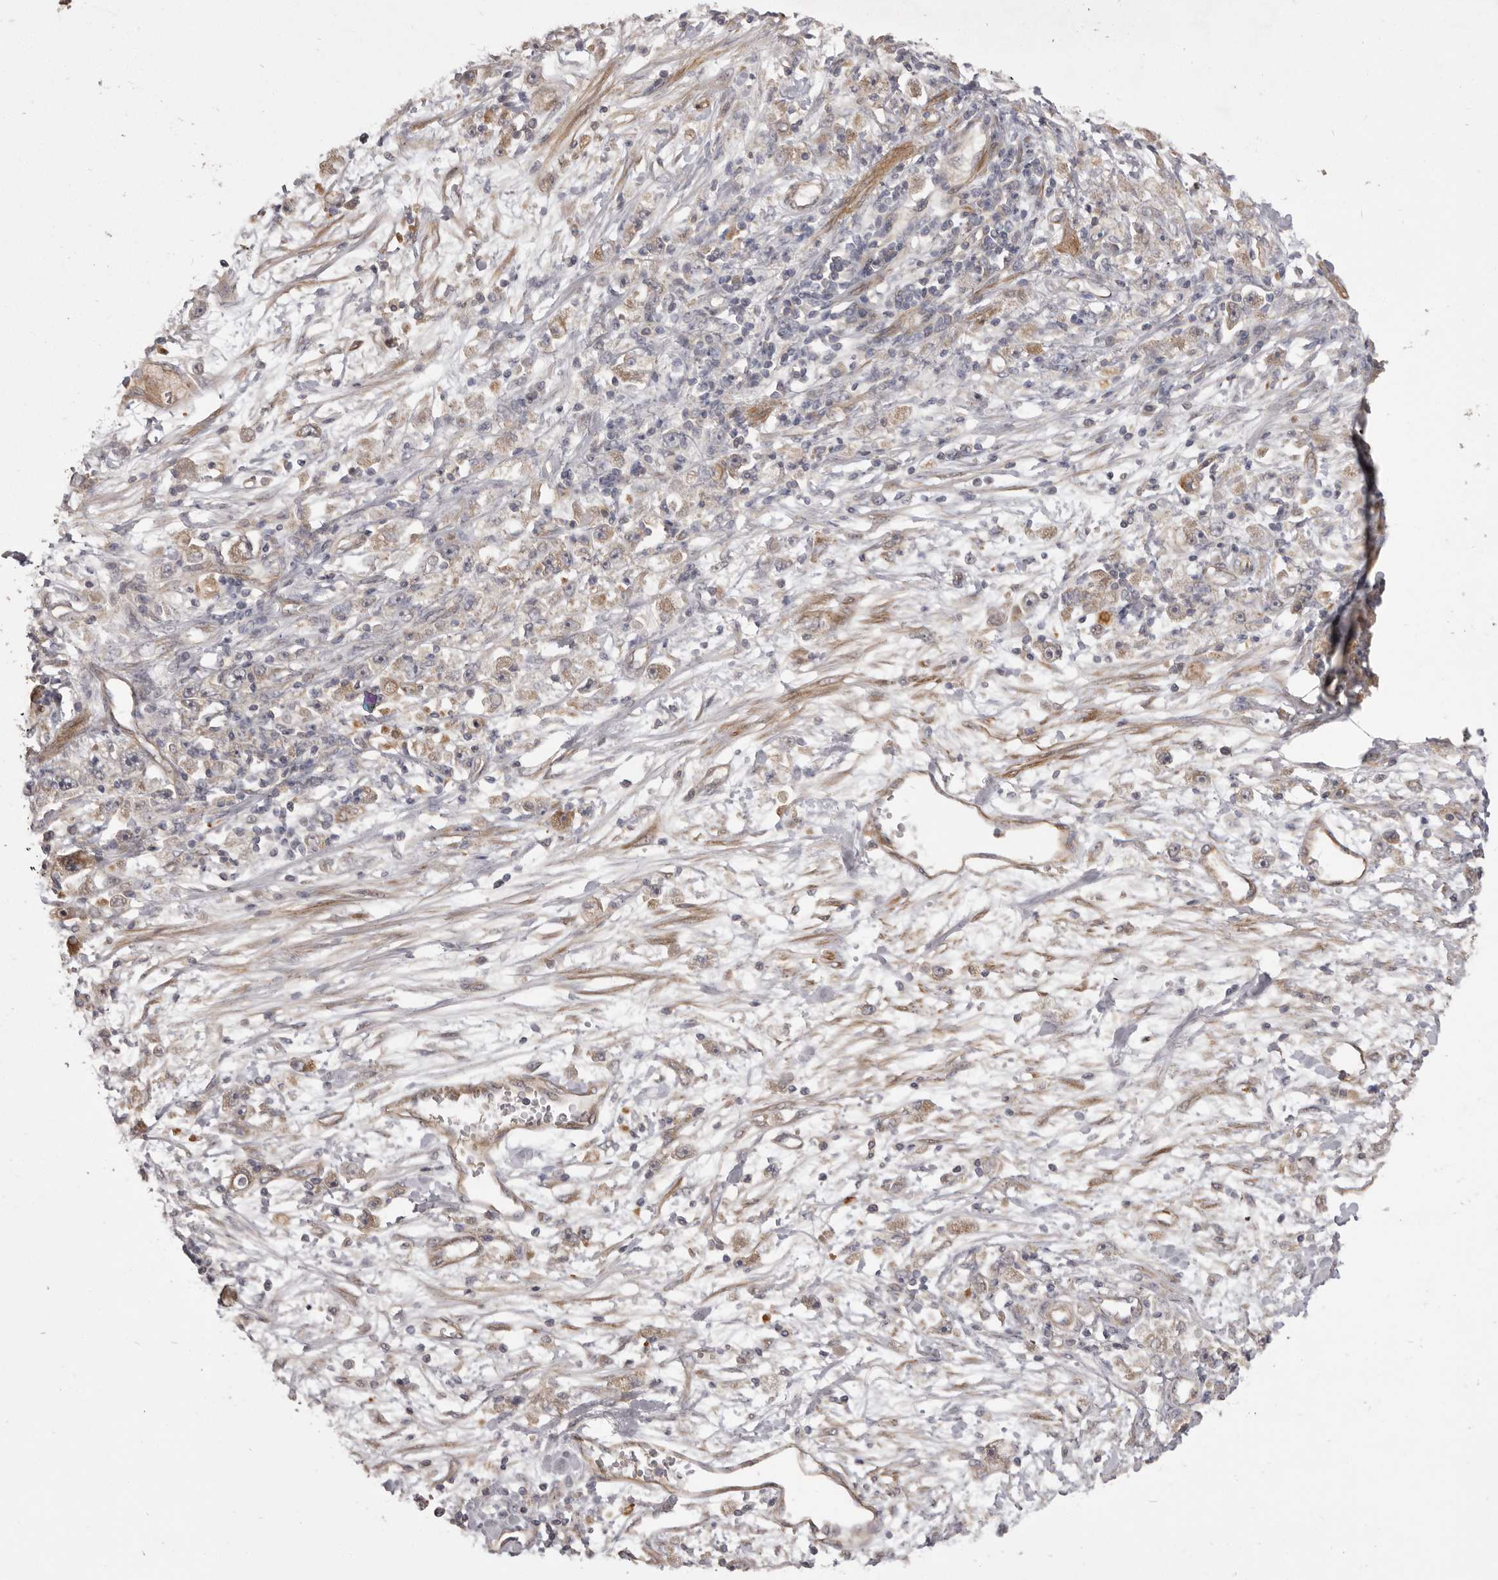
{"staining": {"intensity": "weak", "quantity": "25%-75%", "location": "cytoplasmic/membranous"}, "tissue": "stomach cancer", "cell_type": "Tumor cells", "image_type": "cancer", "snomed": [{"axis": "morphology", "description": "Adenocarcinoma, NOS"}, {"axis": "topography", "description": "Stomach"}], "caption": "IHC photomicrograph of neoplastic tissue: stomach adenocarcinoma stained using IHC reveals low levels of weak protein expression localized specifically in the cytoplasmic/membranous of tumor cells, appearing as a cytoplasmic/membranous brown color.", "gene": "VPS45", "patient": {"sex": "female", "age": 59}}